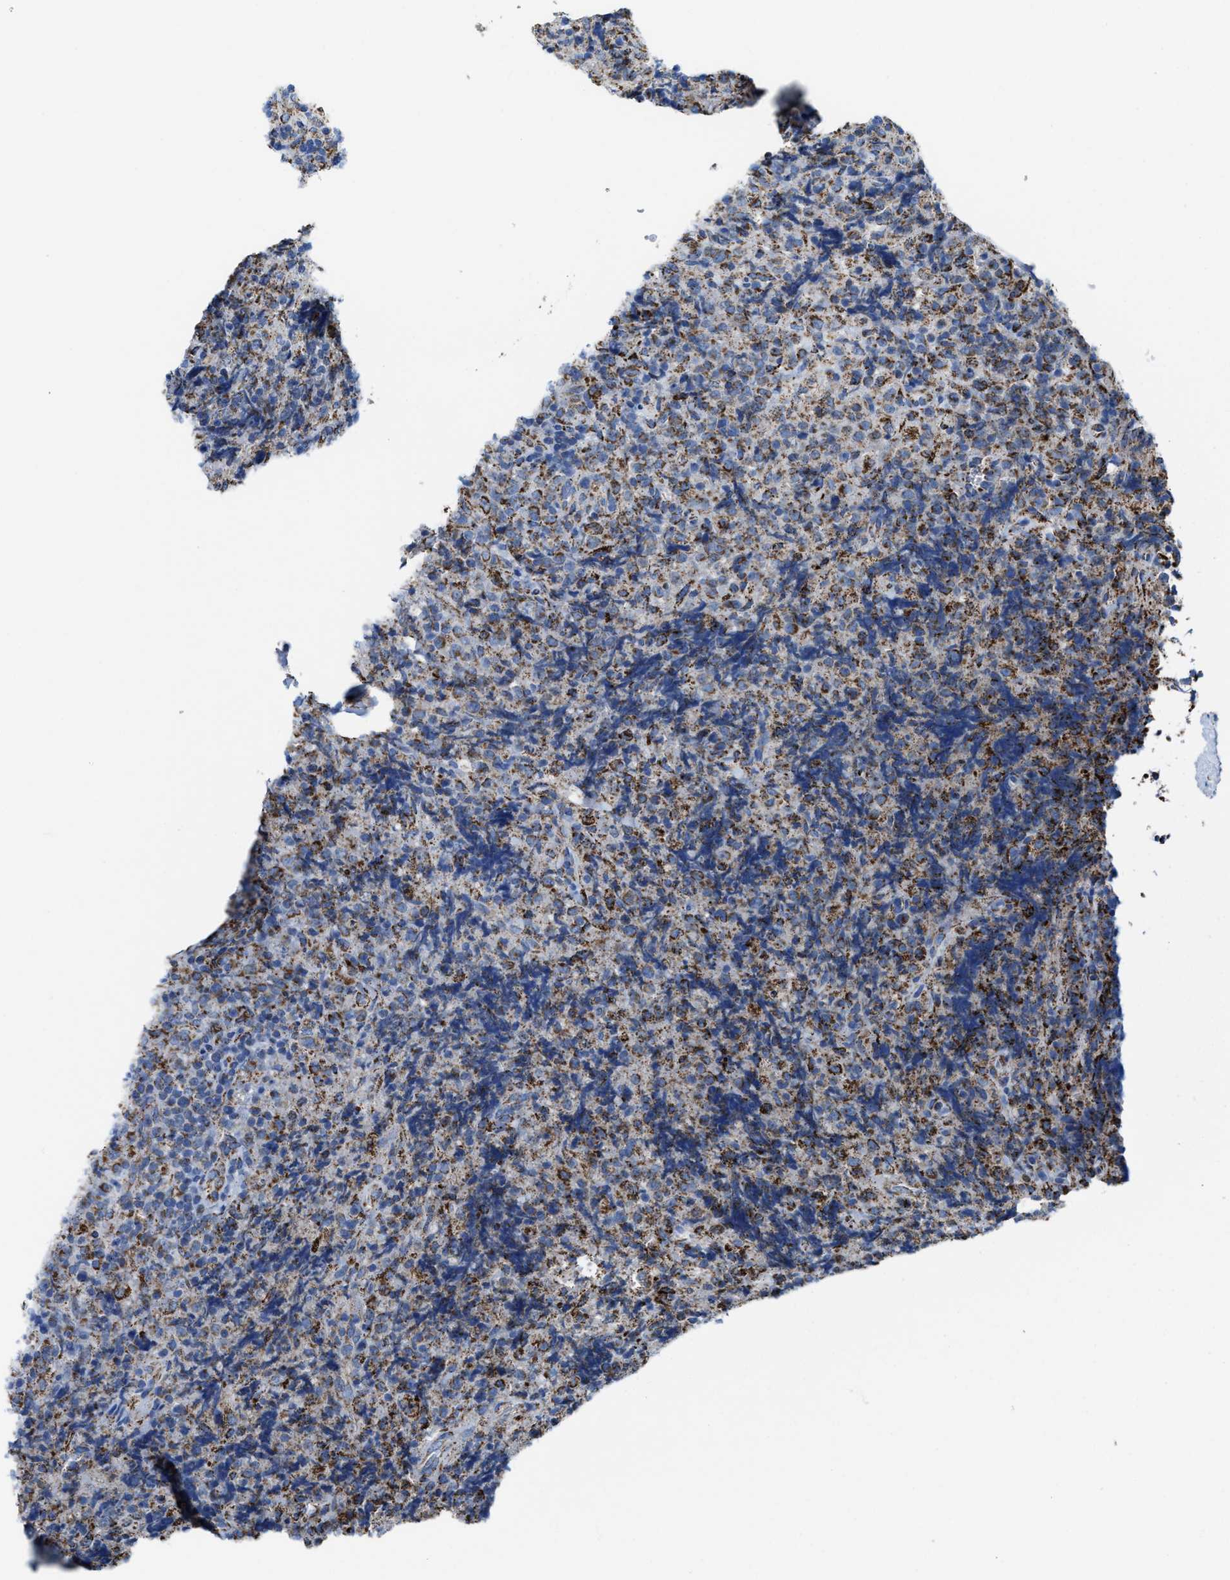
{"staining": {"intensity": "moderate", "quantity": "<25%", "location": "cytoplasmic/membranous"}, "tissue": "lymphoma", "cell_type": "Tumor cells", "image_type": "cancer", "snomed": [{"axis": "morphology", "description": "Malignant lymphoma, non-Hodgkin's type, High grade"}, {"axis": "topography", "description": "Tonsil"}], "caption": "Immunohistochemical staining of lymphoma reveals low levels of moderate cytoplasmic/membranous protein positivity in approximately <25% of tumor cells. (IHC, brightfield microscopy, high magnification).", "gene": "ALDH1B1", "patient": {"sex": "female", "age": 36}}